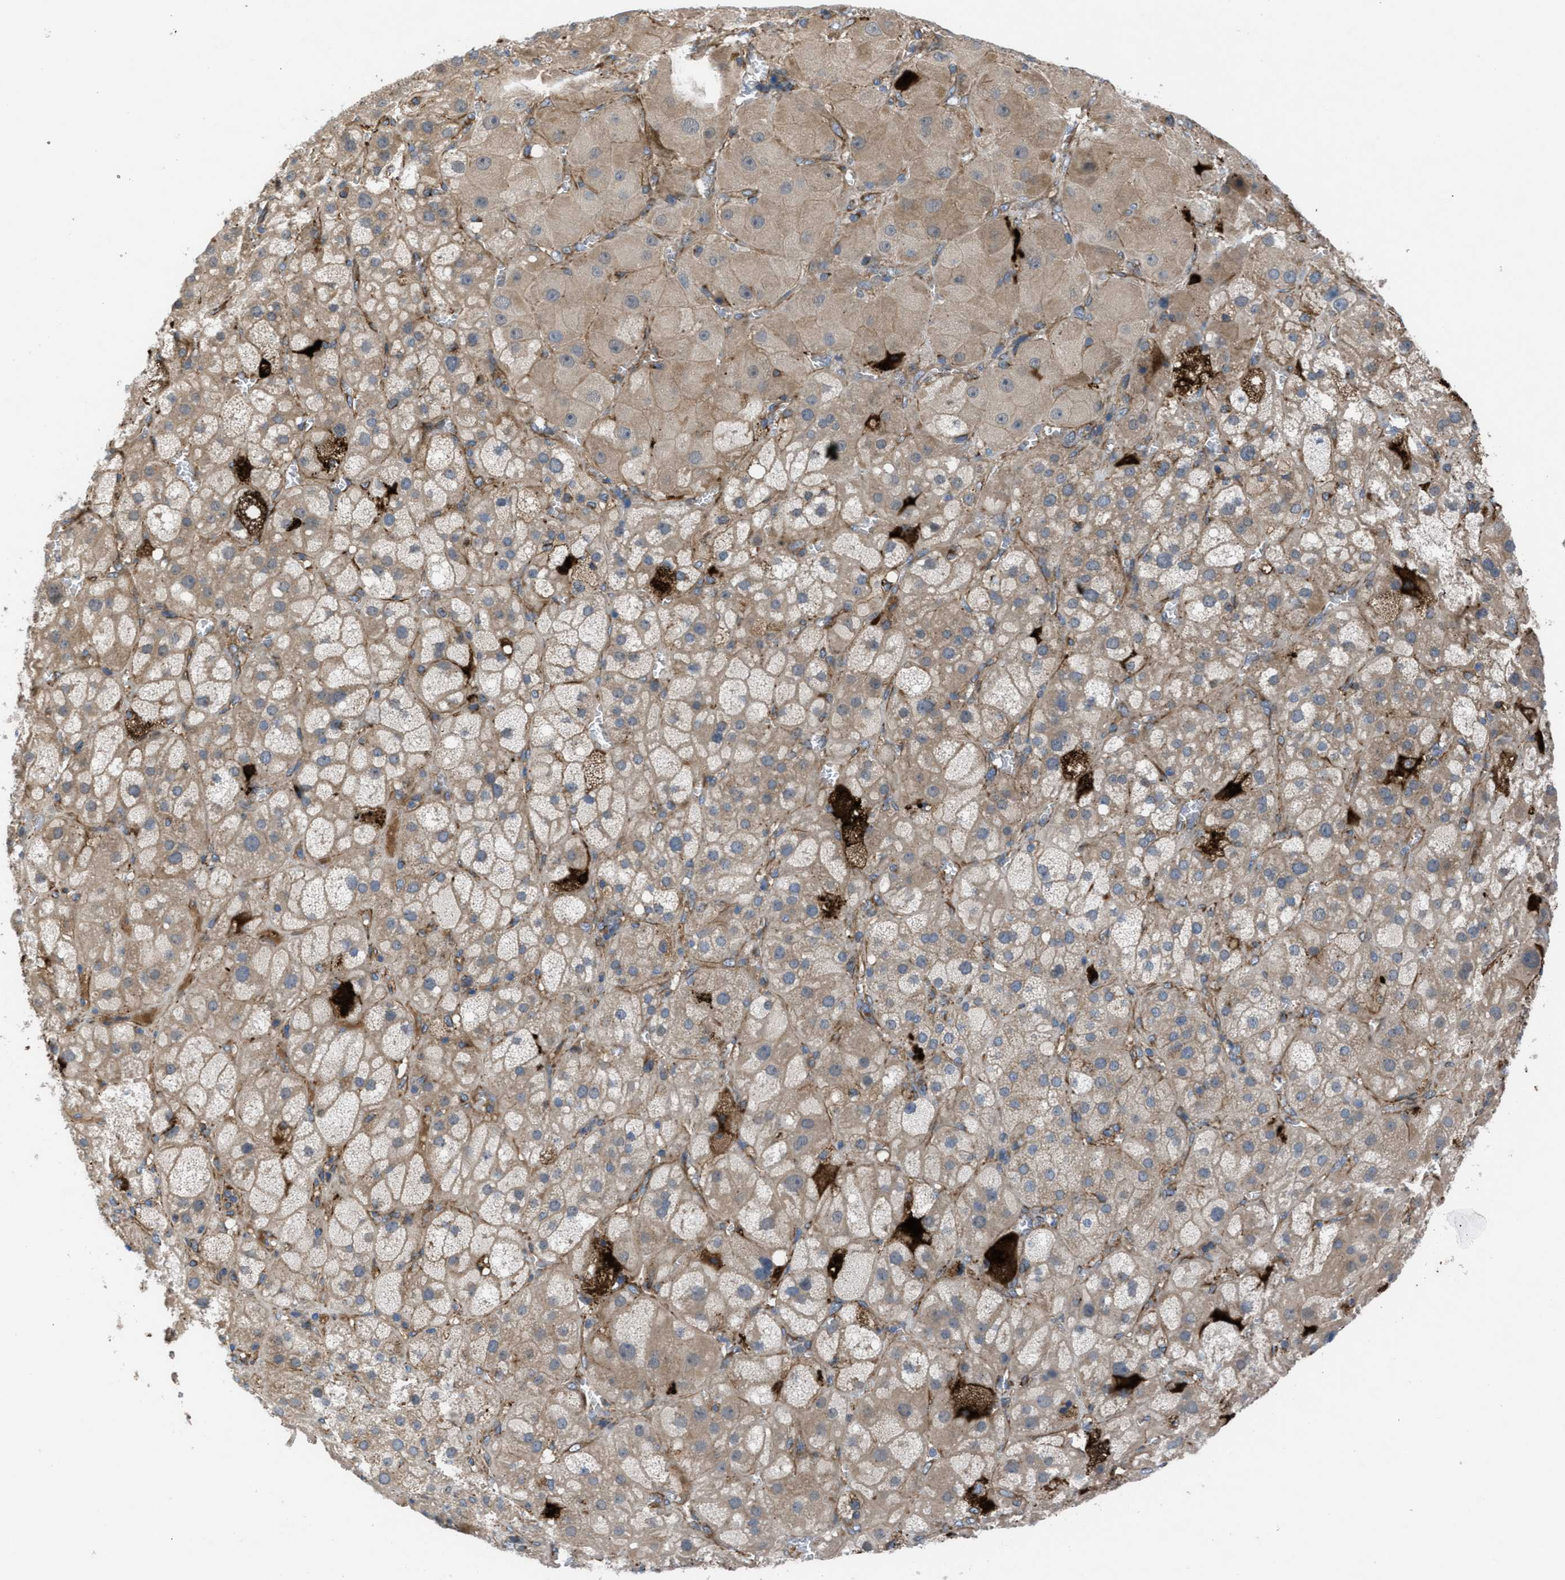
{"staining": {"intensity": "moderate", "quantity": ">75%", "location": "cytoplasmic/membranous"}, "tissue": "adrenal gland", "cell_type": "Glandular cells", "image_type": "normal", "snomed": [{"axis": "morphology", "description": "Normal tissue, NOS"}, {"axis": "topography", "description": "Adrenal gland"}], "caption": "The photomicrograph demonstrates staining of benign adrenal gland, revealing moderate cytoplasmic/membranous protein positivity (brown color) within glandular cells. (Brightfield microscopy of DAB IHC at high magnification).", "gene": "SLC6A9", "patient": {"sex": "female", "age": 47}}